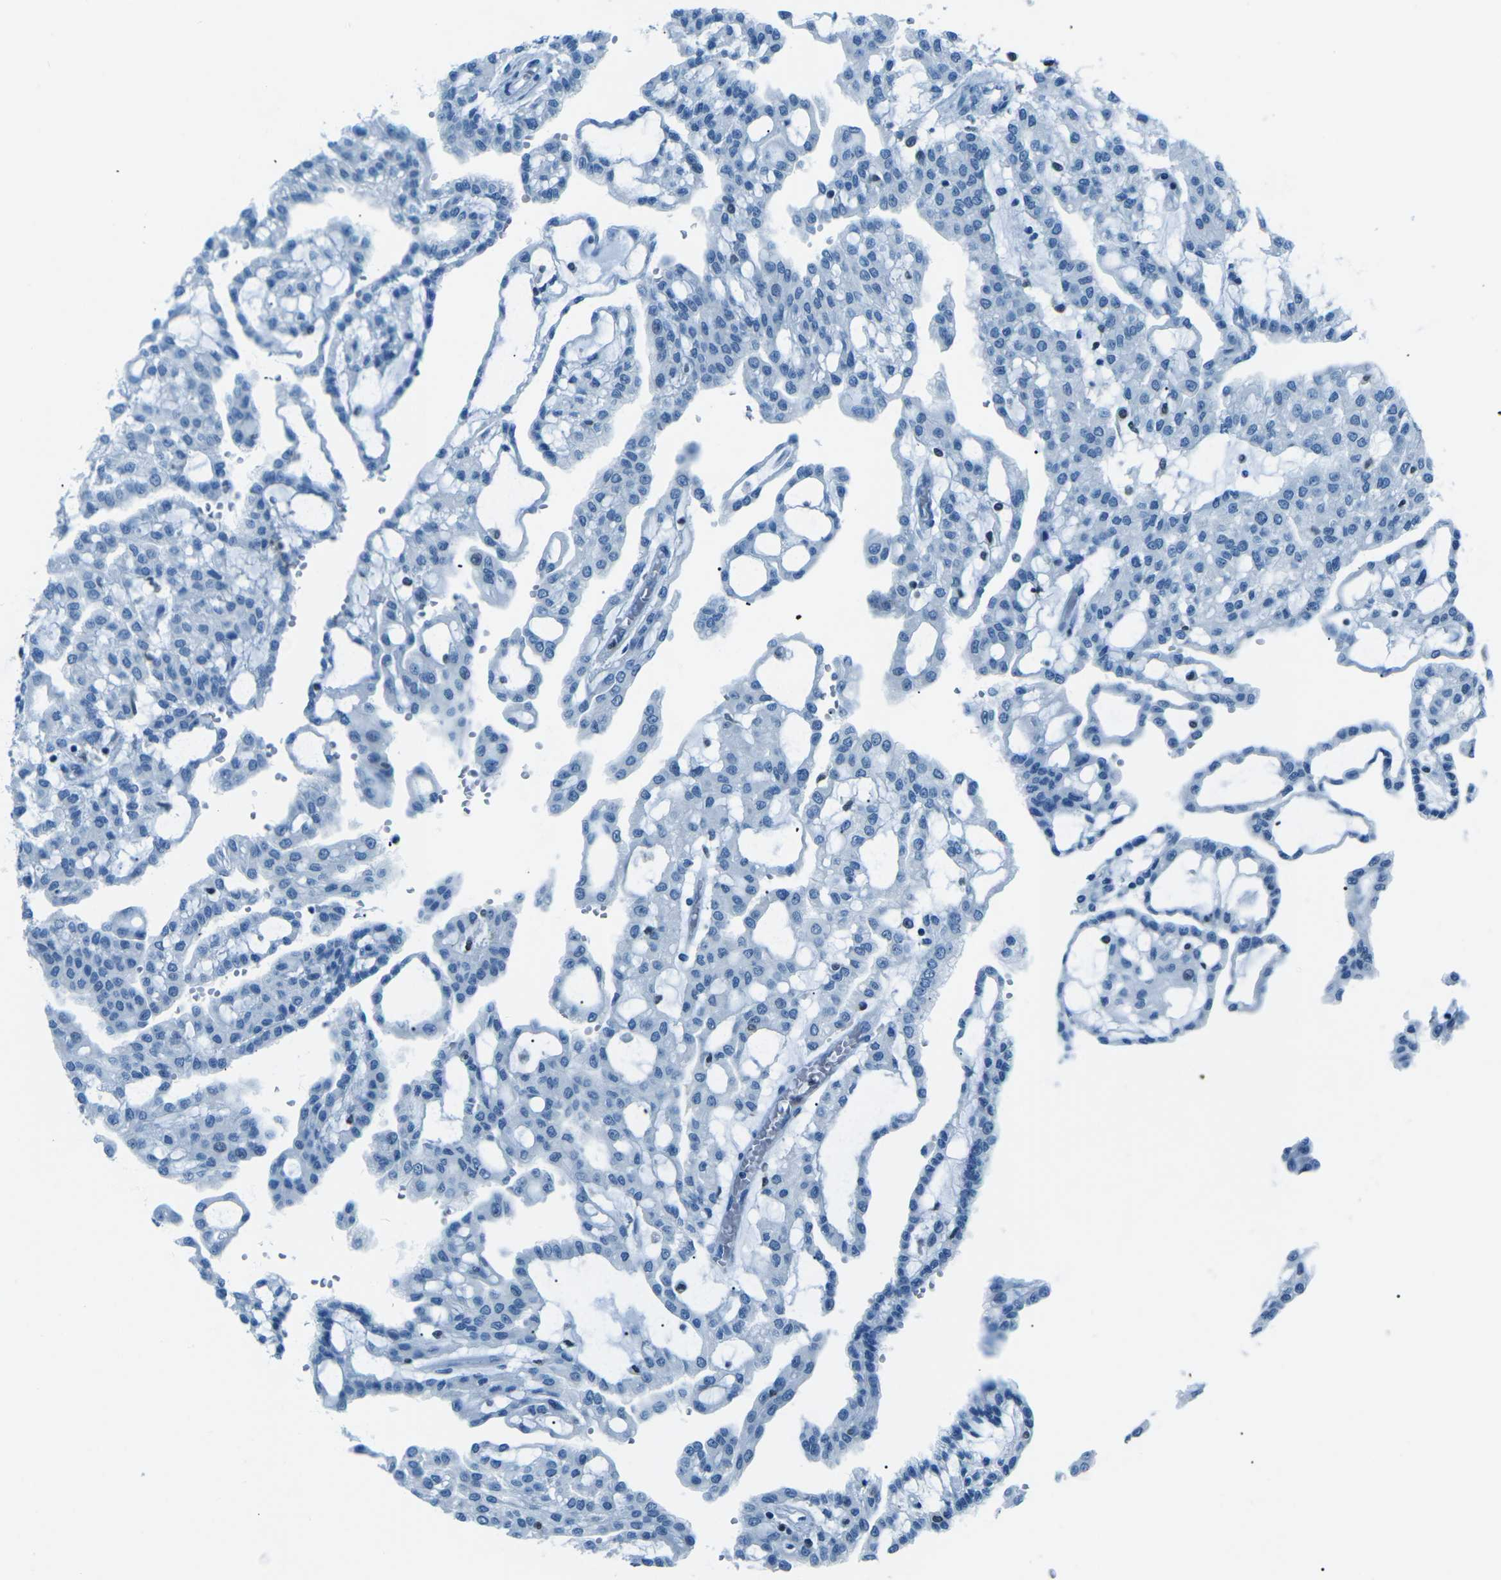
{"staining": {"intensity": "negative", "quantity": "none", "location": "none"}, "tissue": "renal cancer", "cell_type": "Tumor cells", "image_type": "cancer", "snomed": [{"axis": "morphology", "description": "Adenocarcinoma, NOS"}, {"axis": "topography", "description": "Kidney"}], "caption": "Renal cancer was stained to show a protein in brown. There is no significant staining in tumor cells.", "gene": "CELF2", "patient": {"sex": "male", "age": 63}}